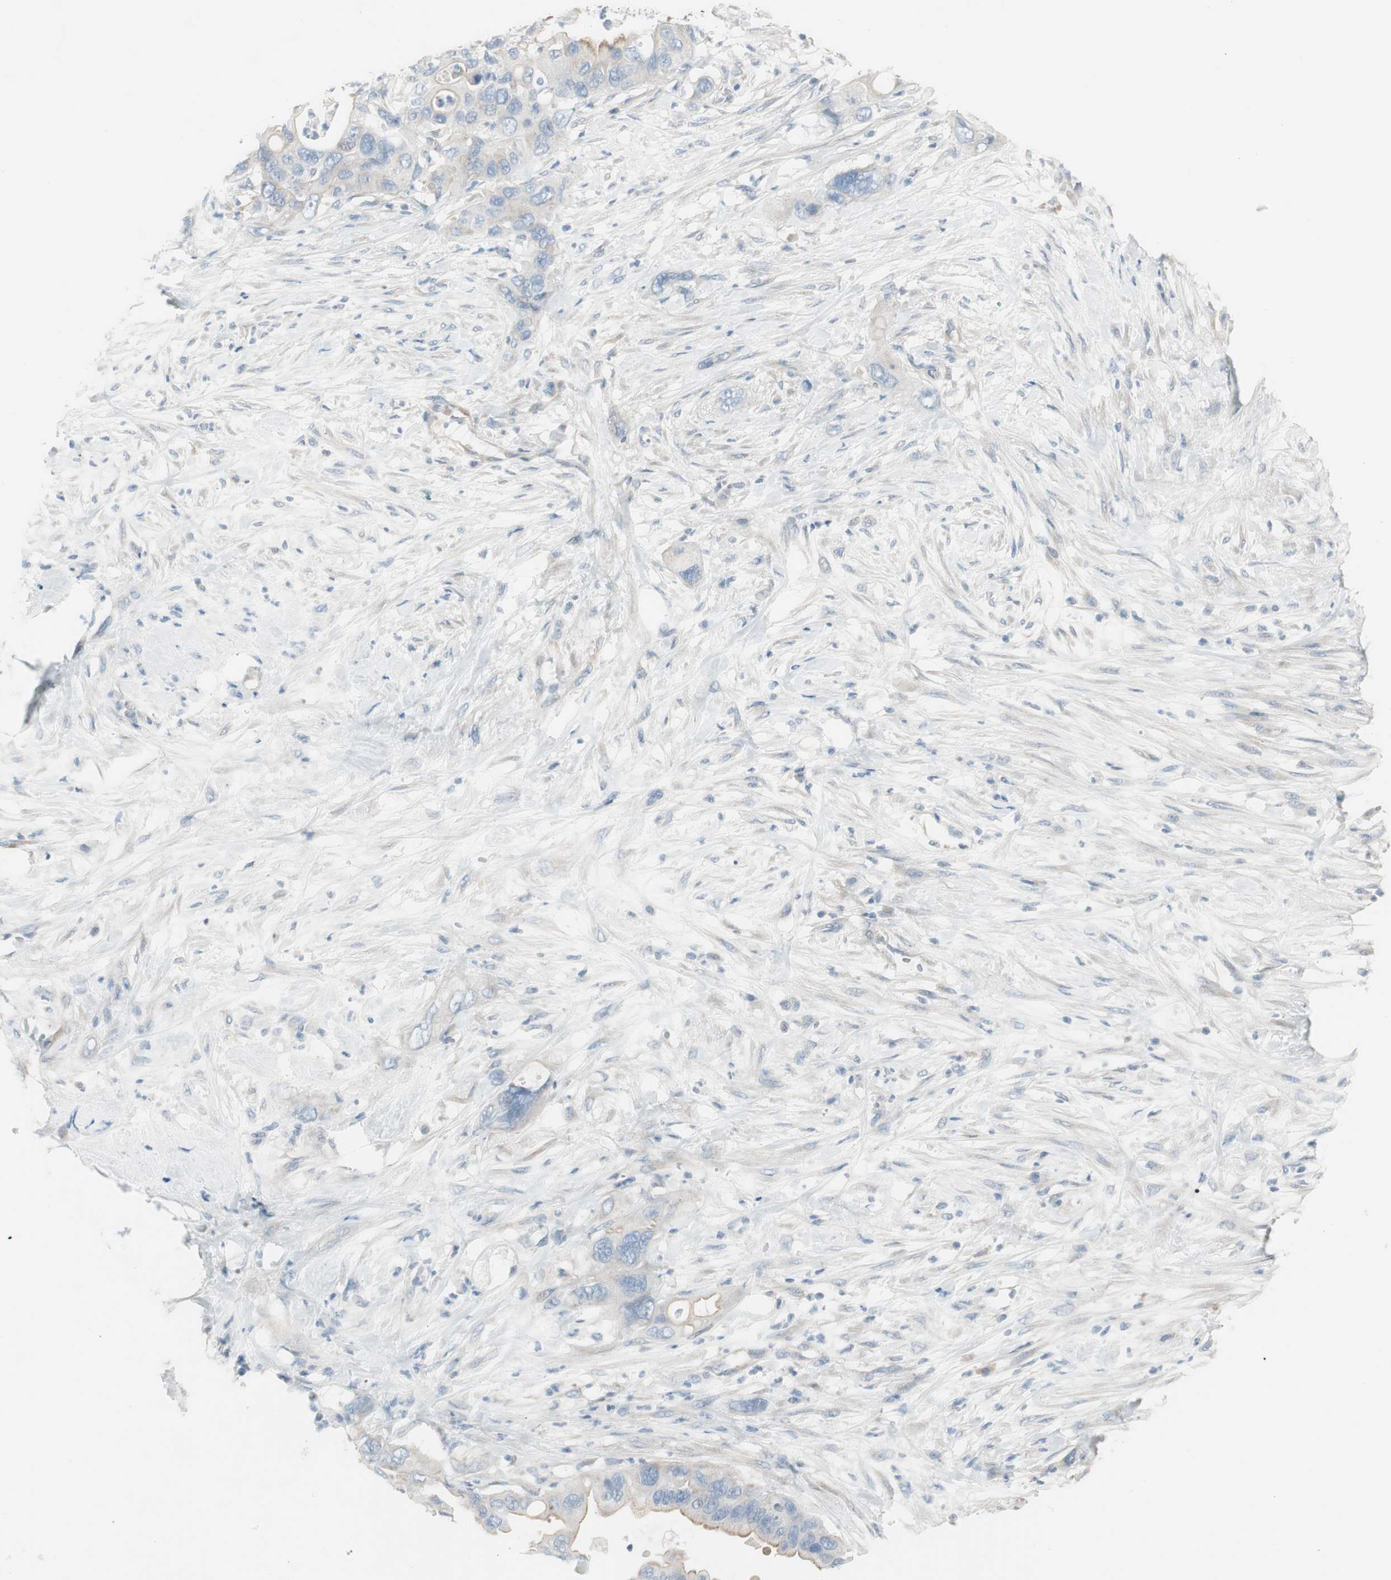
{"staining": {"intensity": "weak", "quantity": "<25%", "location": "cytoplasmic/membranous"}, "tissue": "pancreatic cancer", "cell_type": "Tumor cells", "image_type": "cancer", "snomed": [{"axis": "morphology", "description": "Adenocarcinoma, NOS"}, {"axis": "topography", "description": "Pancreas"}], "caption": "Micrograph shows no protein positivity in tumor cells of pancreatic cancer tissue.", "gene": "CACNA2D1", "patient": {"sex": "female", "age": 71}}